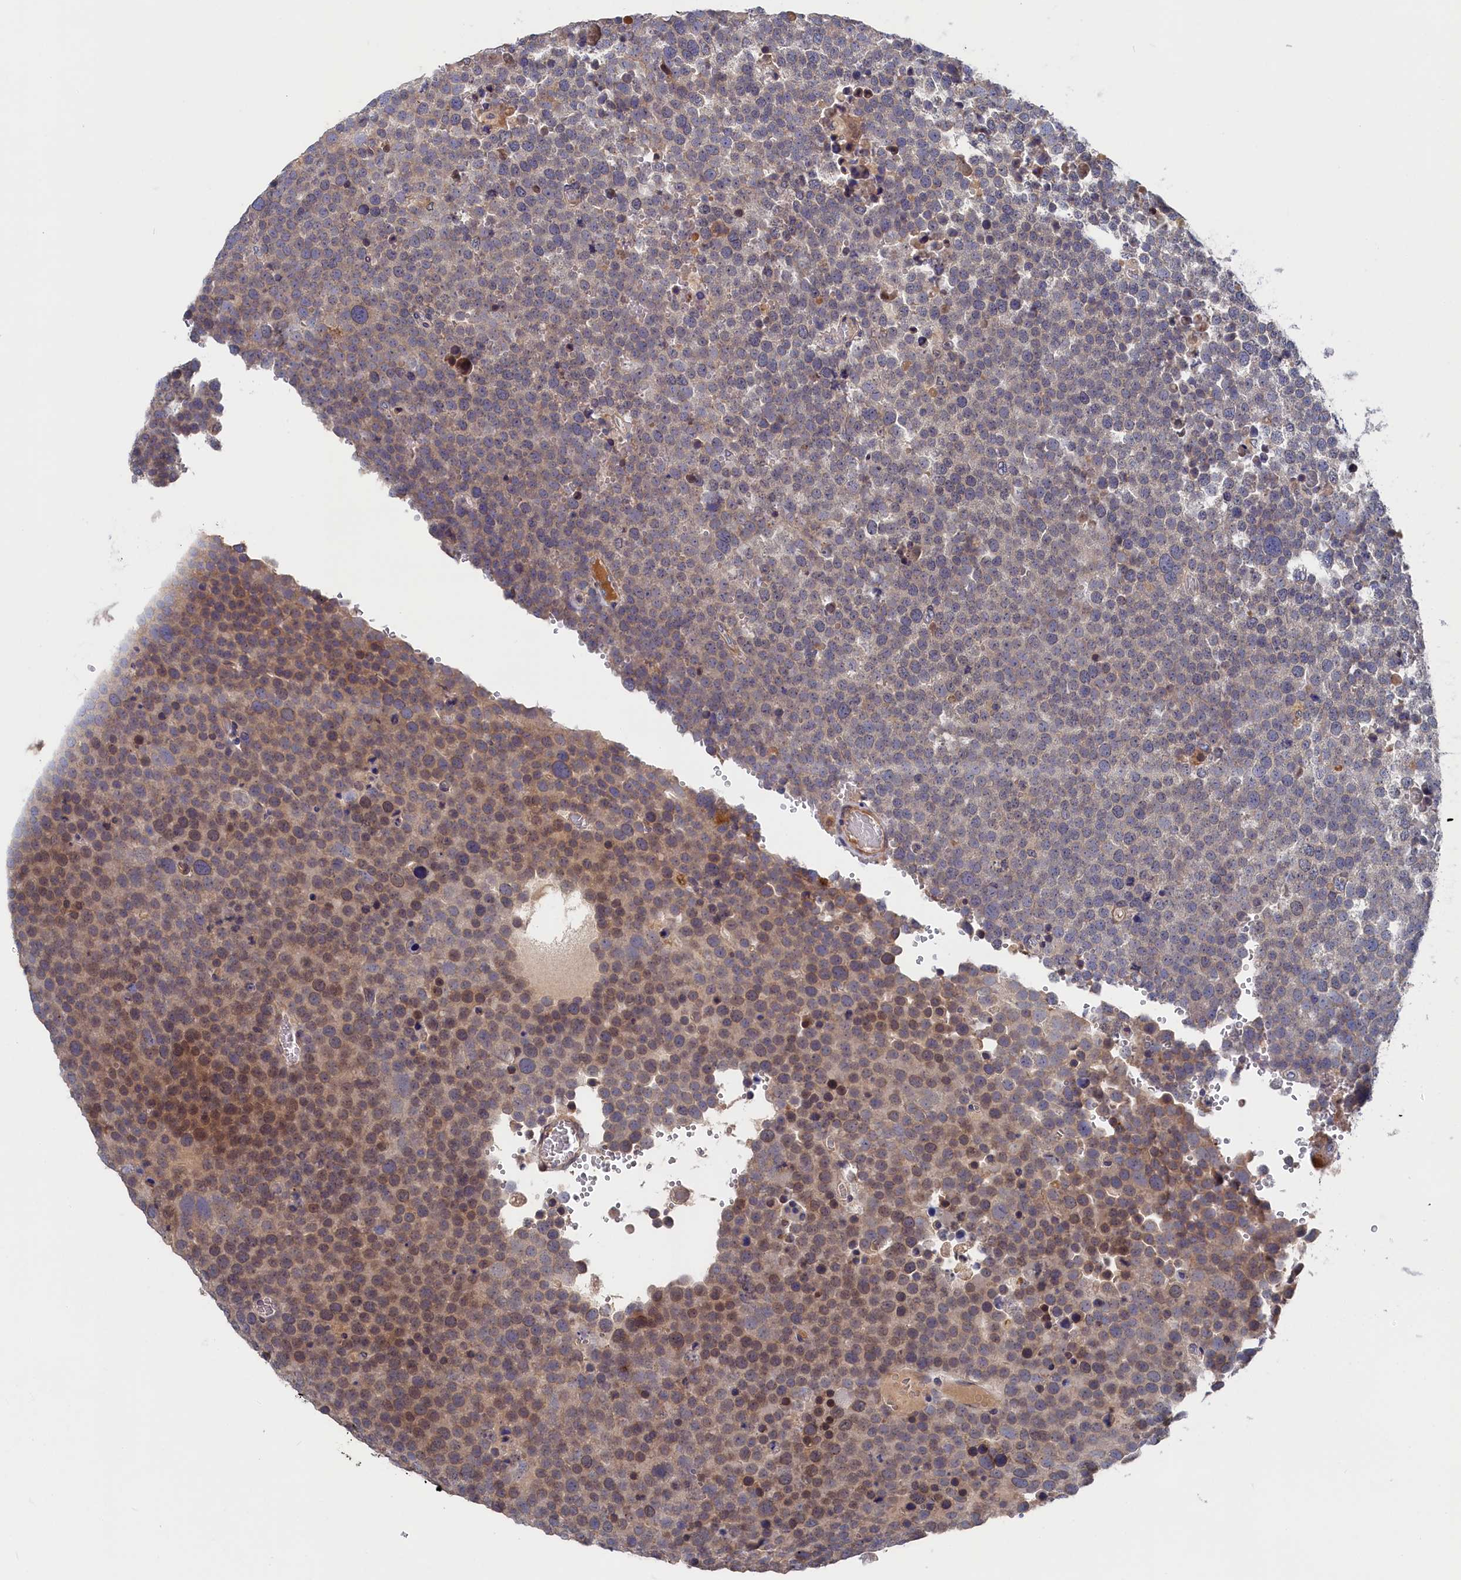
{"staining": {"intensity": "moderate", "quantity": "25%-75%", "location": "cytoplasmic/membranous,nuclear"}, "tissue": "testis cancer", "cell_type": "Tumor cells", "image_type": "cancer", "snomed": [{"axis": "morphology", "description": "Seminoma, NOS"}, {"axis": "topography", "description": "Testis"}], "caption": "Immunohistochemical staining of human testis cancer (seminoma) displays medium levels of moderate cytoplasmic/membranous and nuclear protein positivity in approximately 25%-75% of tumor cells.", "gene": "CYB5D2", "patient": {"sex": "male", "age": 71}}